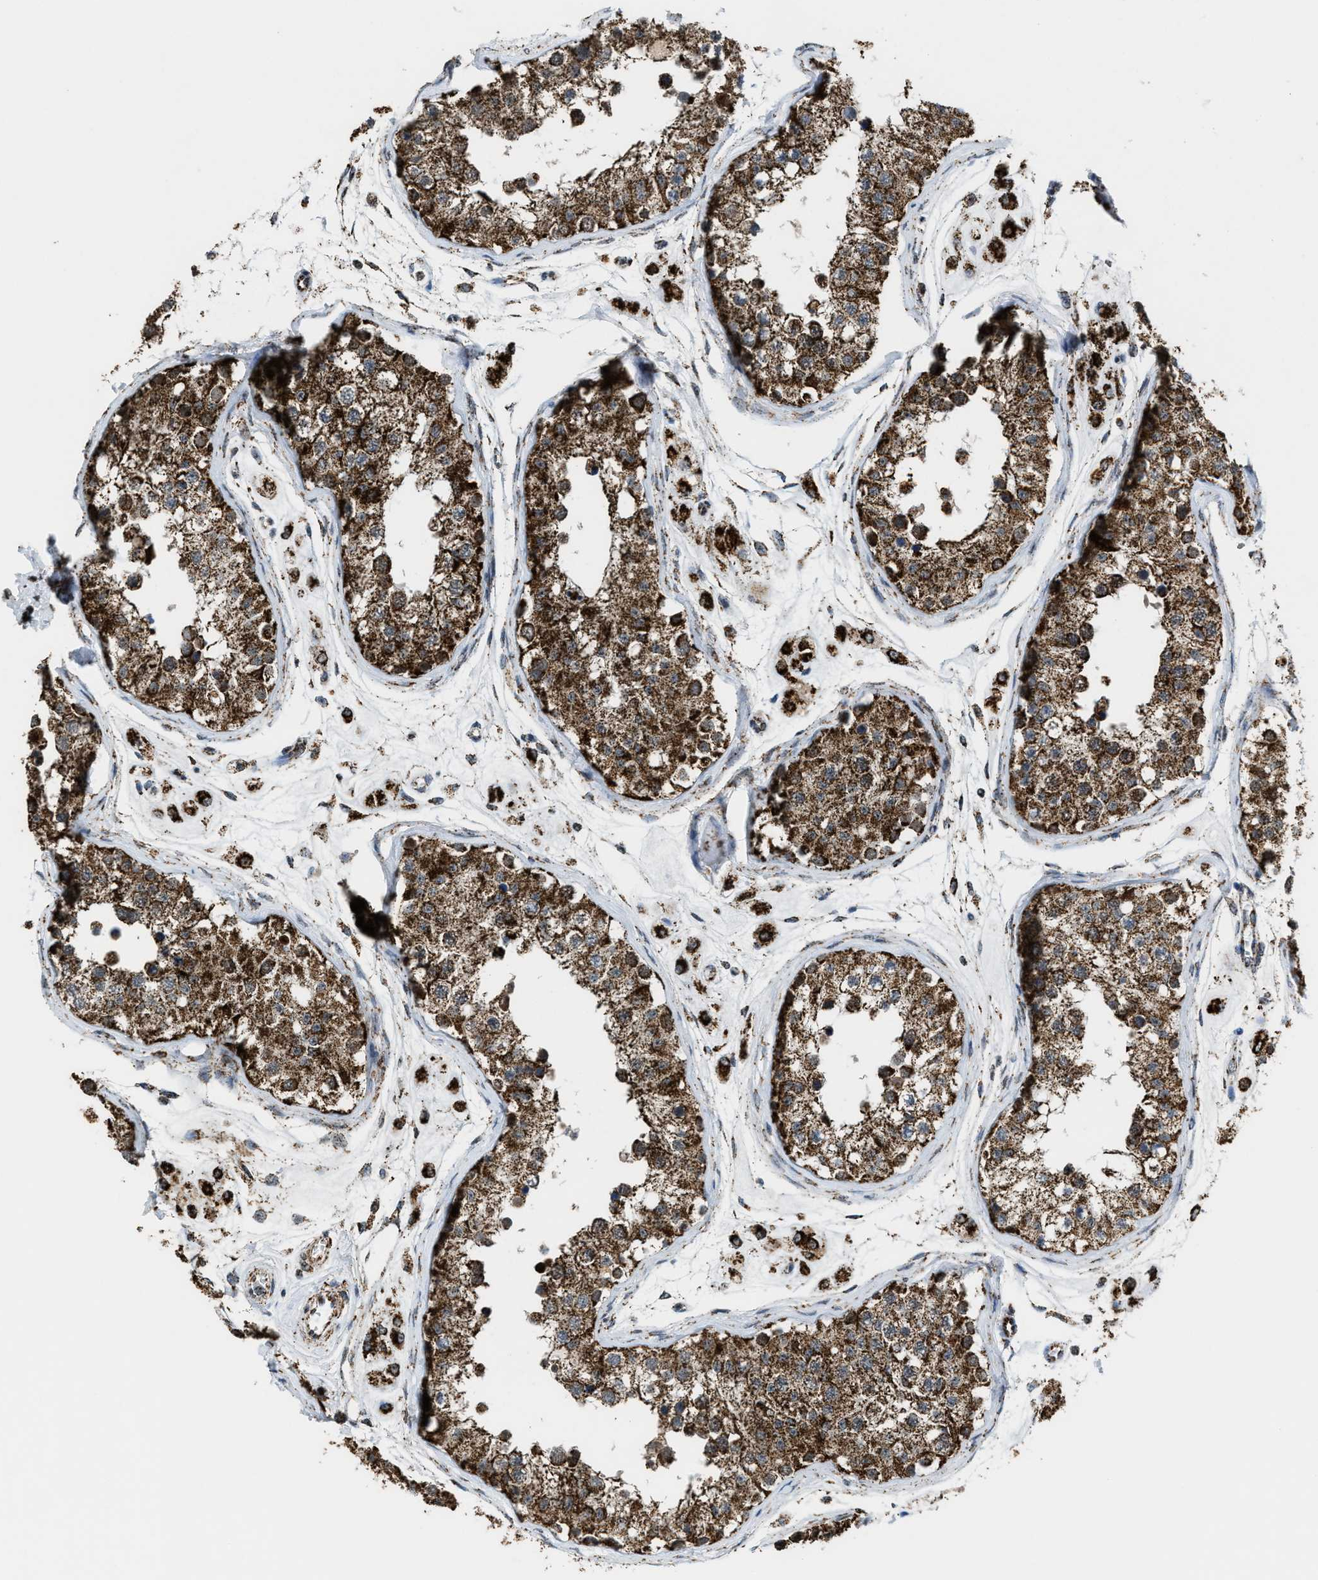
{"staining": {"intensity": "strong", "quantity": ">75%", "location": "cytoplasmic/membranous"}, "tissue": "testis", "cell_type": "Cells in seminiferous ducts", "image_type": "normal", "snomed": [{"axis": "morphology", "description": "Normal tissue, NOS"}, {"axis": "morphology", "description": "Adenocarcinoma, metastatic, NOS"}, {"axis": "topography", "description": "Testis"}], "caption": "The immunohistochemical stain labels strong cytoplasmic/membranous expression in cells in seminiferous ducts of benign testis.", "gene": "HIBADH", "patient": {"sex": "male", "age": 26}}